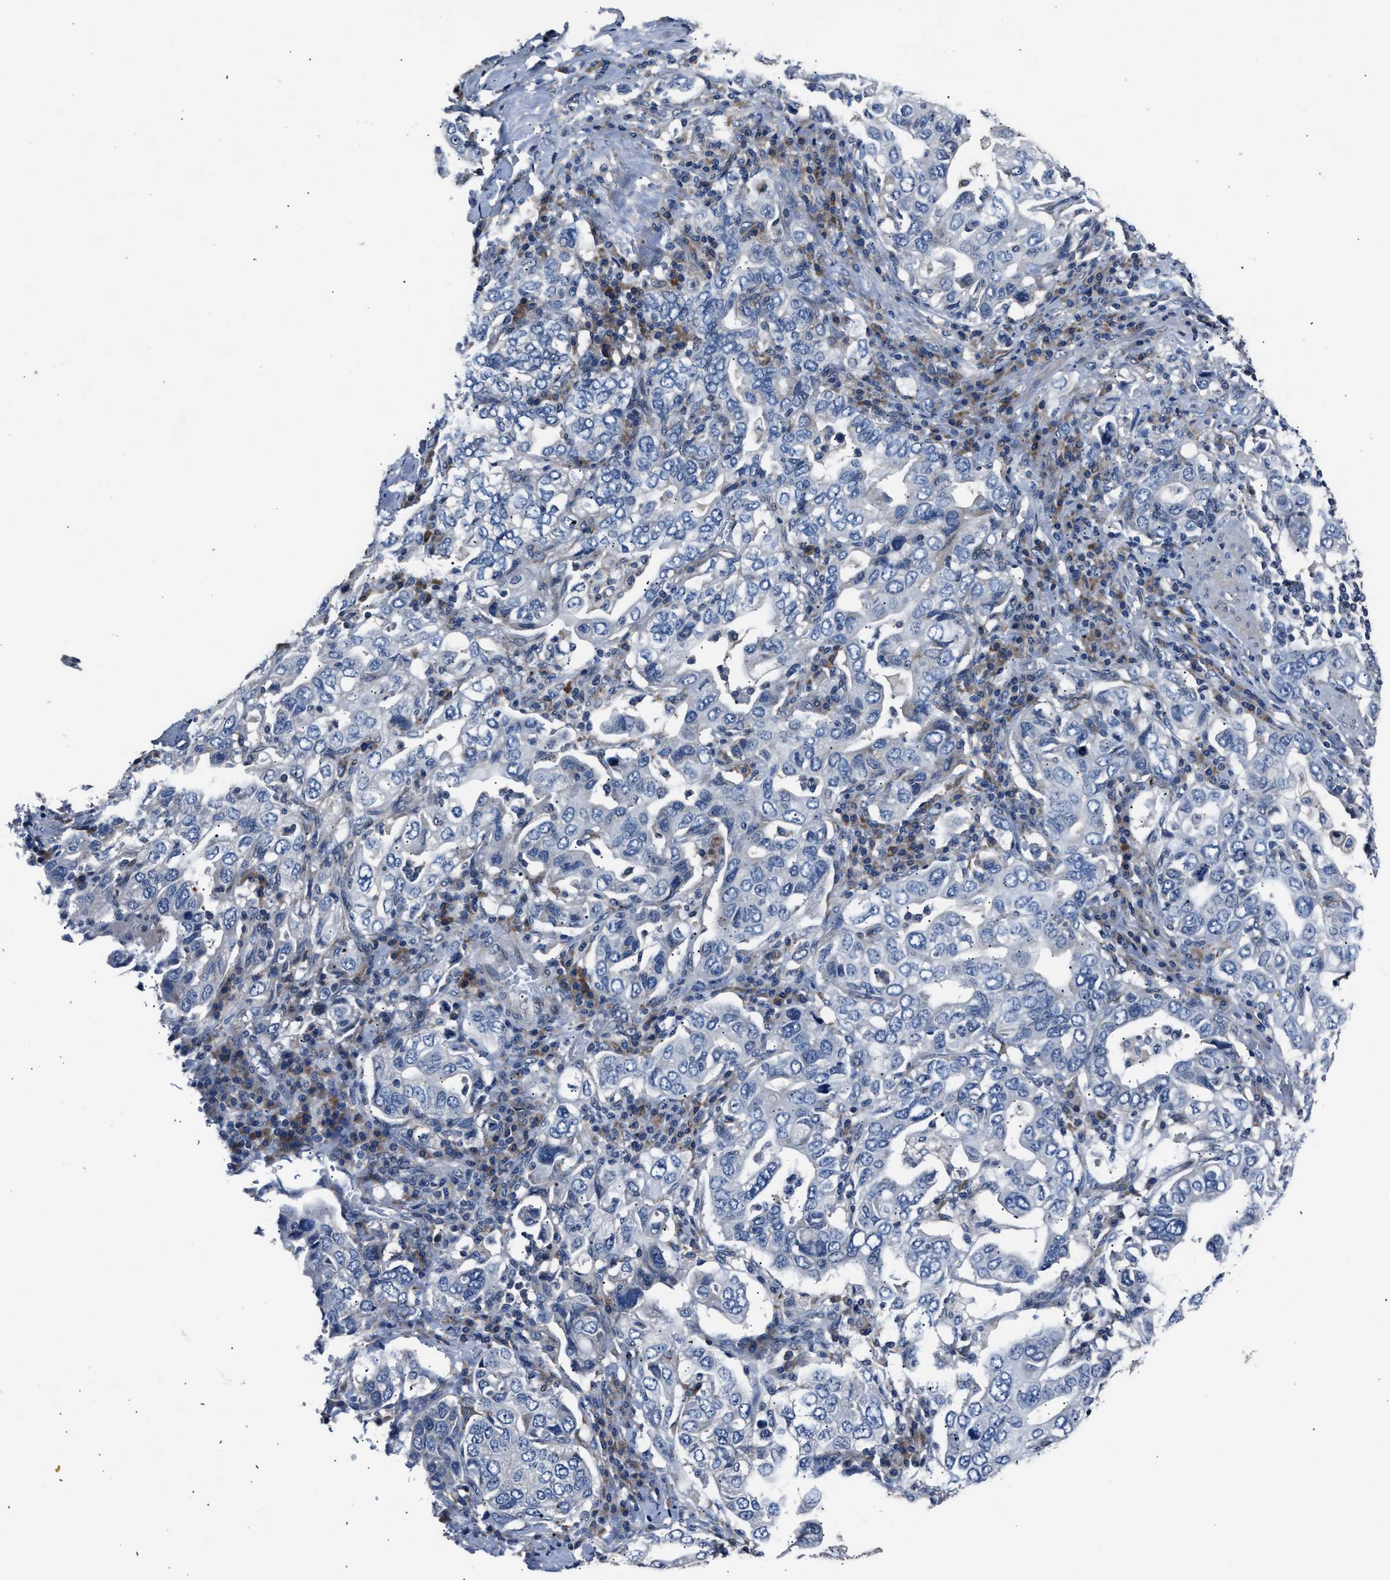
{"staining": {"intensity": "negative", "quantity": "none", "location": "none"}, "tissue": "stomach cancer", "cell_type": "Tumor cells", "image_type": "cancer", "snomed": [{"axis": "morphology", "description": "Adenocarcinoma, NOS"}, {"axis": "topography", "description": "Stomach, upper"}], "caption": "This is an IHC micrograph of stomach adenocarcinoma. There is no positivity in tumor cells.", "gene": "DNAJC24", "patient": {"sex": "male", "age": 62}}